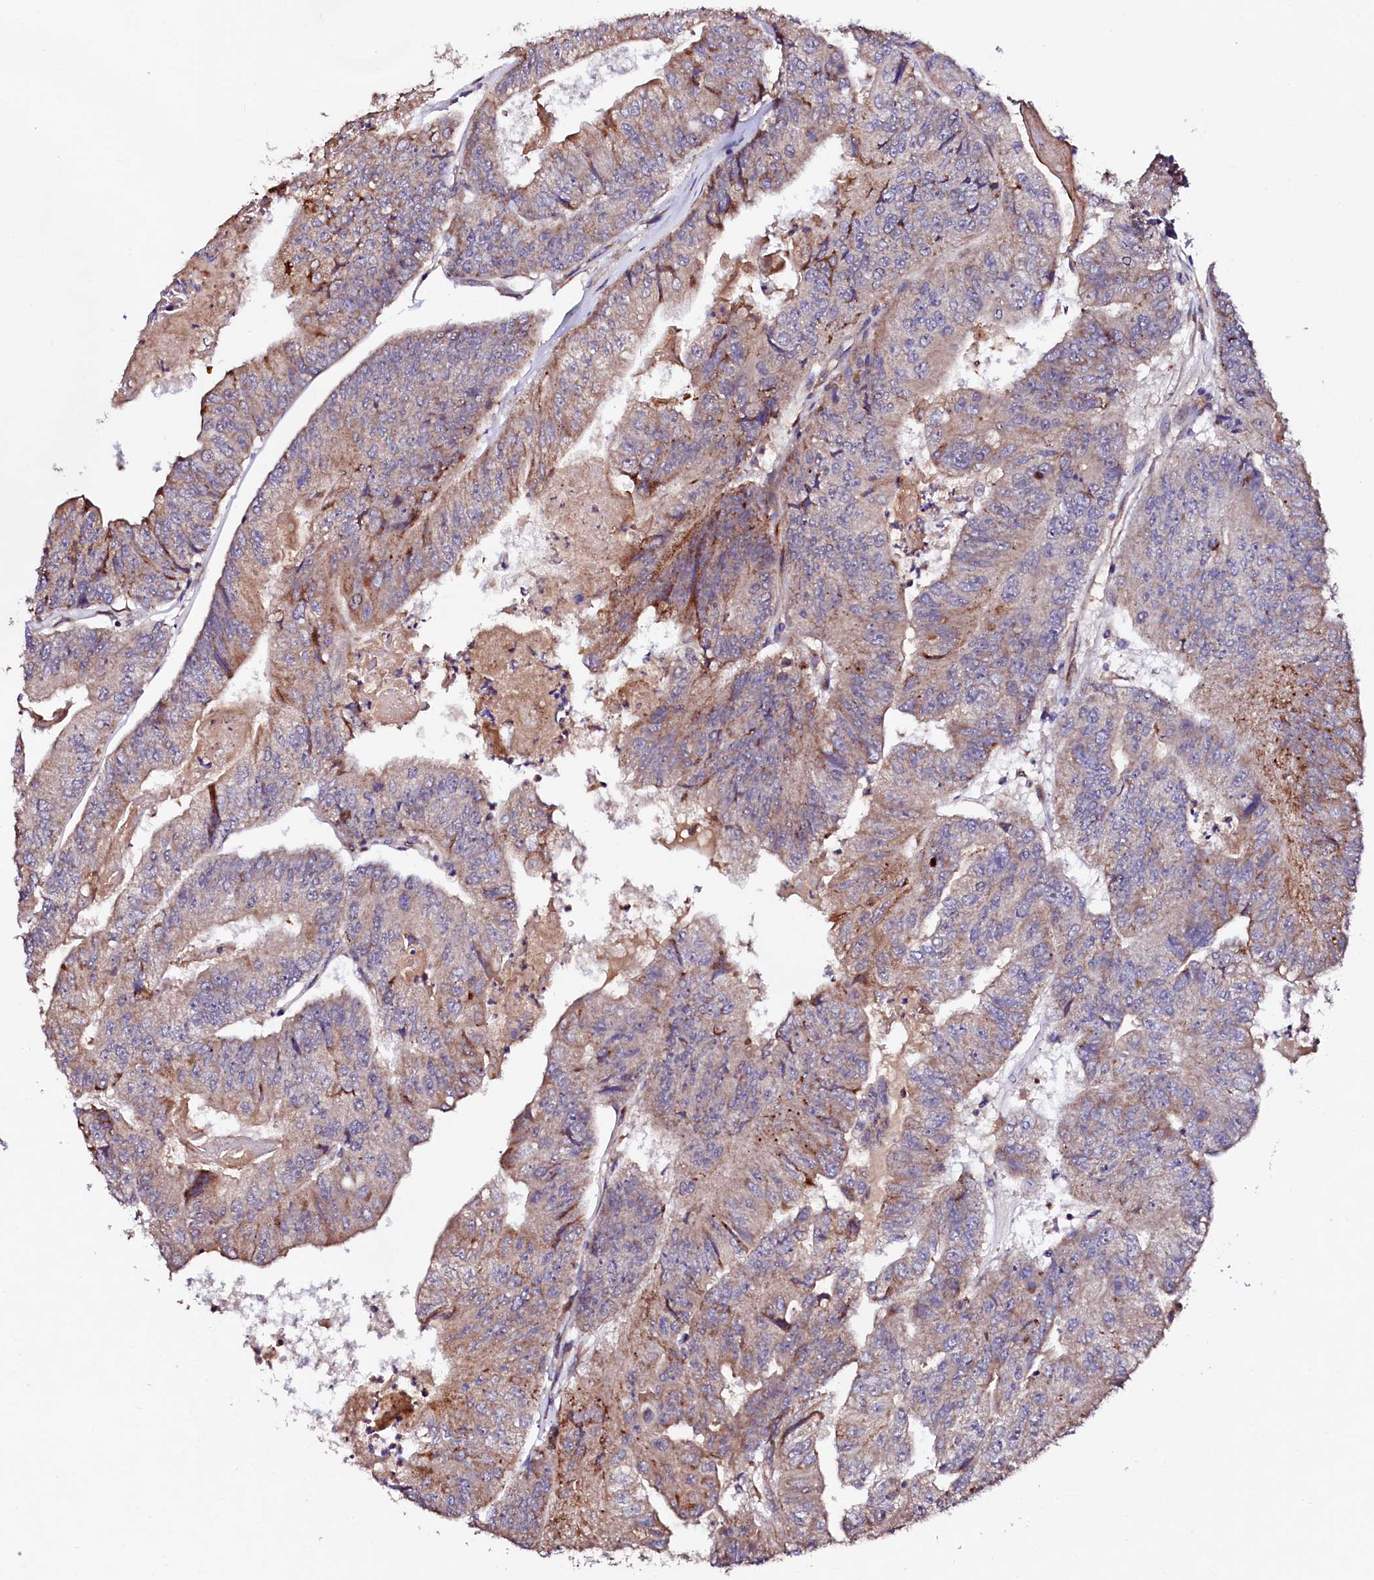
{"staining": {"intensity": "weak", "quantity": "25%-75%", "location": "cytoplasmic/membranous"}, "tissue": "colorectal cancer", "cell_type": "Tumor cells", "image_type": "cancer", "snomed": [{"axis": "morphology", "description": "Adenocarcinoma, NOS"}, {"axis": "topography", "description": "Colon"}], "caption": "Protein staining shows weak cytoplasmic/membranous staining in approximately 25%-75% of tumor cells in colorectal adenocarcinoma.", "gene": "UBE3C", "patient": {"sex": "female", "age": 67}}